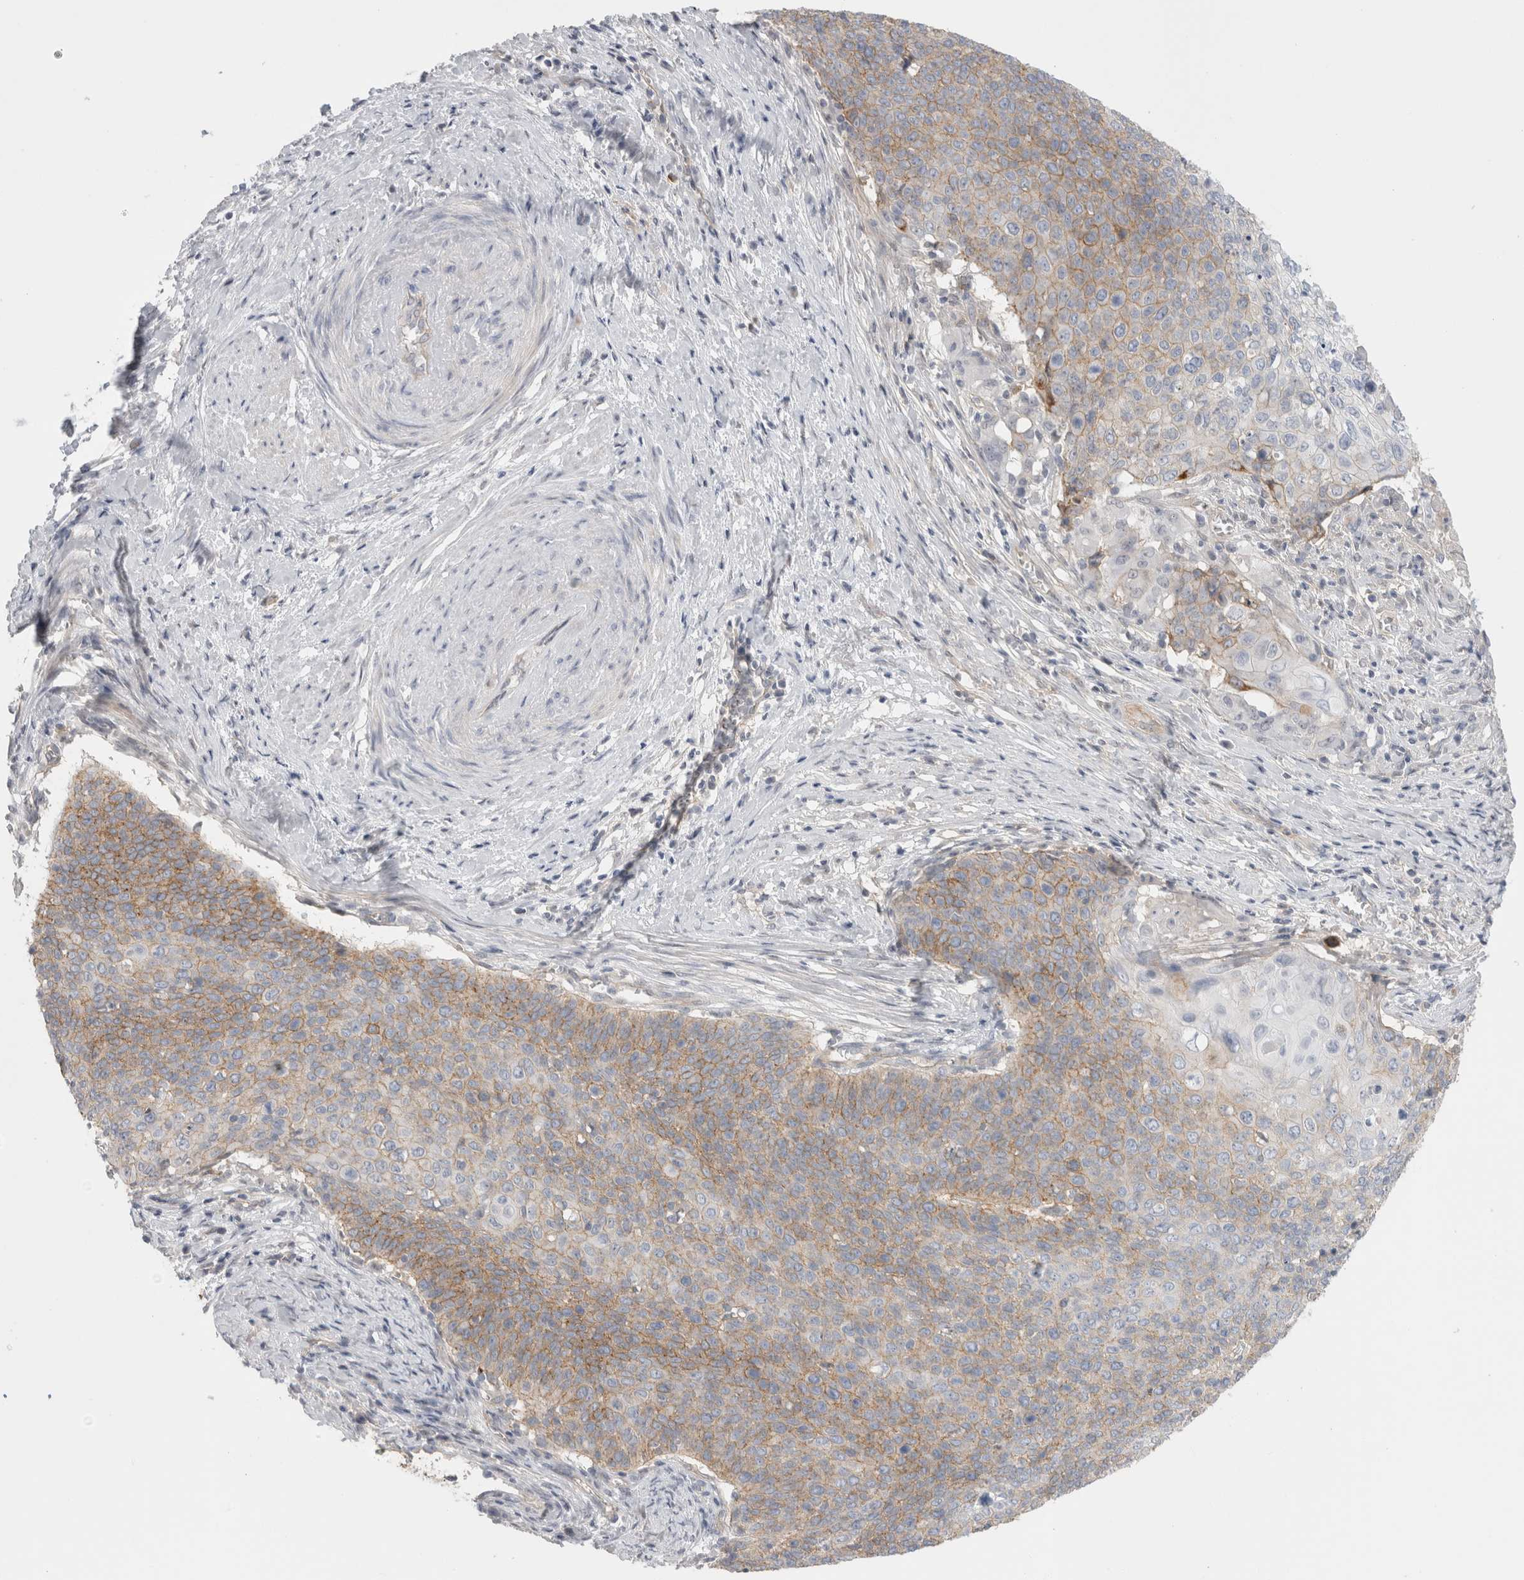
{"staining": {"intensity": "moderate", "quantity": ">75%", "location": "cytoplasmic/membranous"}, "tissue": "cervical cancer", "cell_type": "Tumor cells", "image_type": "cancer", "snomed": [{"axis": "morphology", "description": "Squamous cell carcinoma, NOS"}, {"axis": "topography", "description": "Cervix"}], "caption": "Tumor cells display medium levels of moderate cytoplasmic/membranous staining in approximately >75% of cells in human squamous cell carcinoma (cervical).", "gene": "VANGL1", "patient": {"sex": "female", "age": 39}}